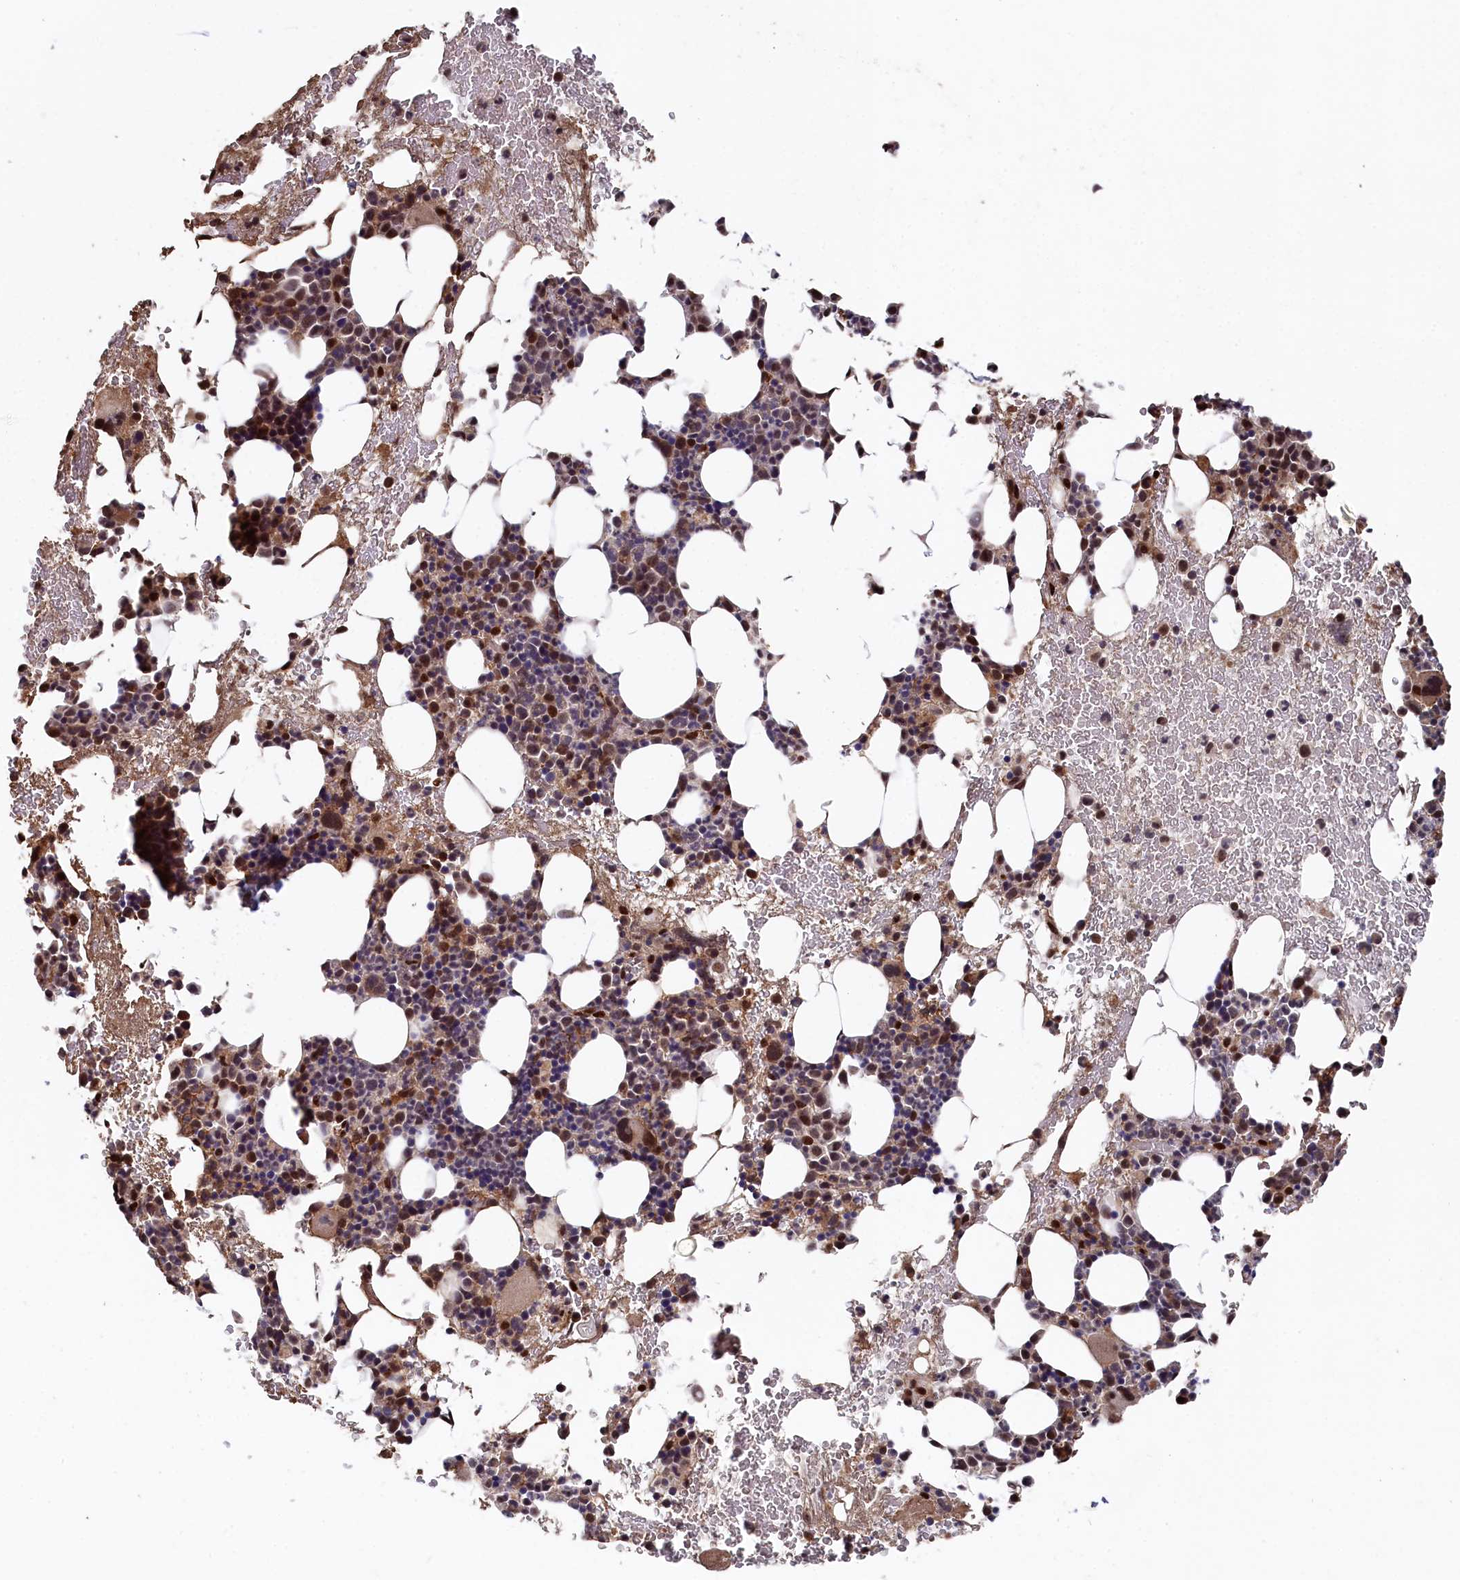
{"staining": {"intensity": "moderate", "quantity": ">75%", "location": "nuclear"}, "tissue": "bone marrow", "cell_type": "Hematopoietic cells", "image_type": "normal", "snomed": [{"axis": "morphology", "description": "Normal tissue, NOS"}, {"axis": "topography", "description": "Bone marrow"}], "caption": "A high-resolution histopathology image shows immunohistochemistry (IHC) staining of benign bone marrow, which displays moderate nuclear positivity in about >75% of hematopoietic cells. (Stains: DAB in brown, nuclei in blue, Microscopy: brightfield microscopy at high magnification).", "gene": "CLPX", "patient": {"sex": "female", "age": 37}}